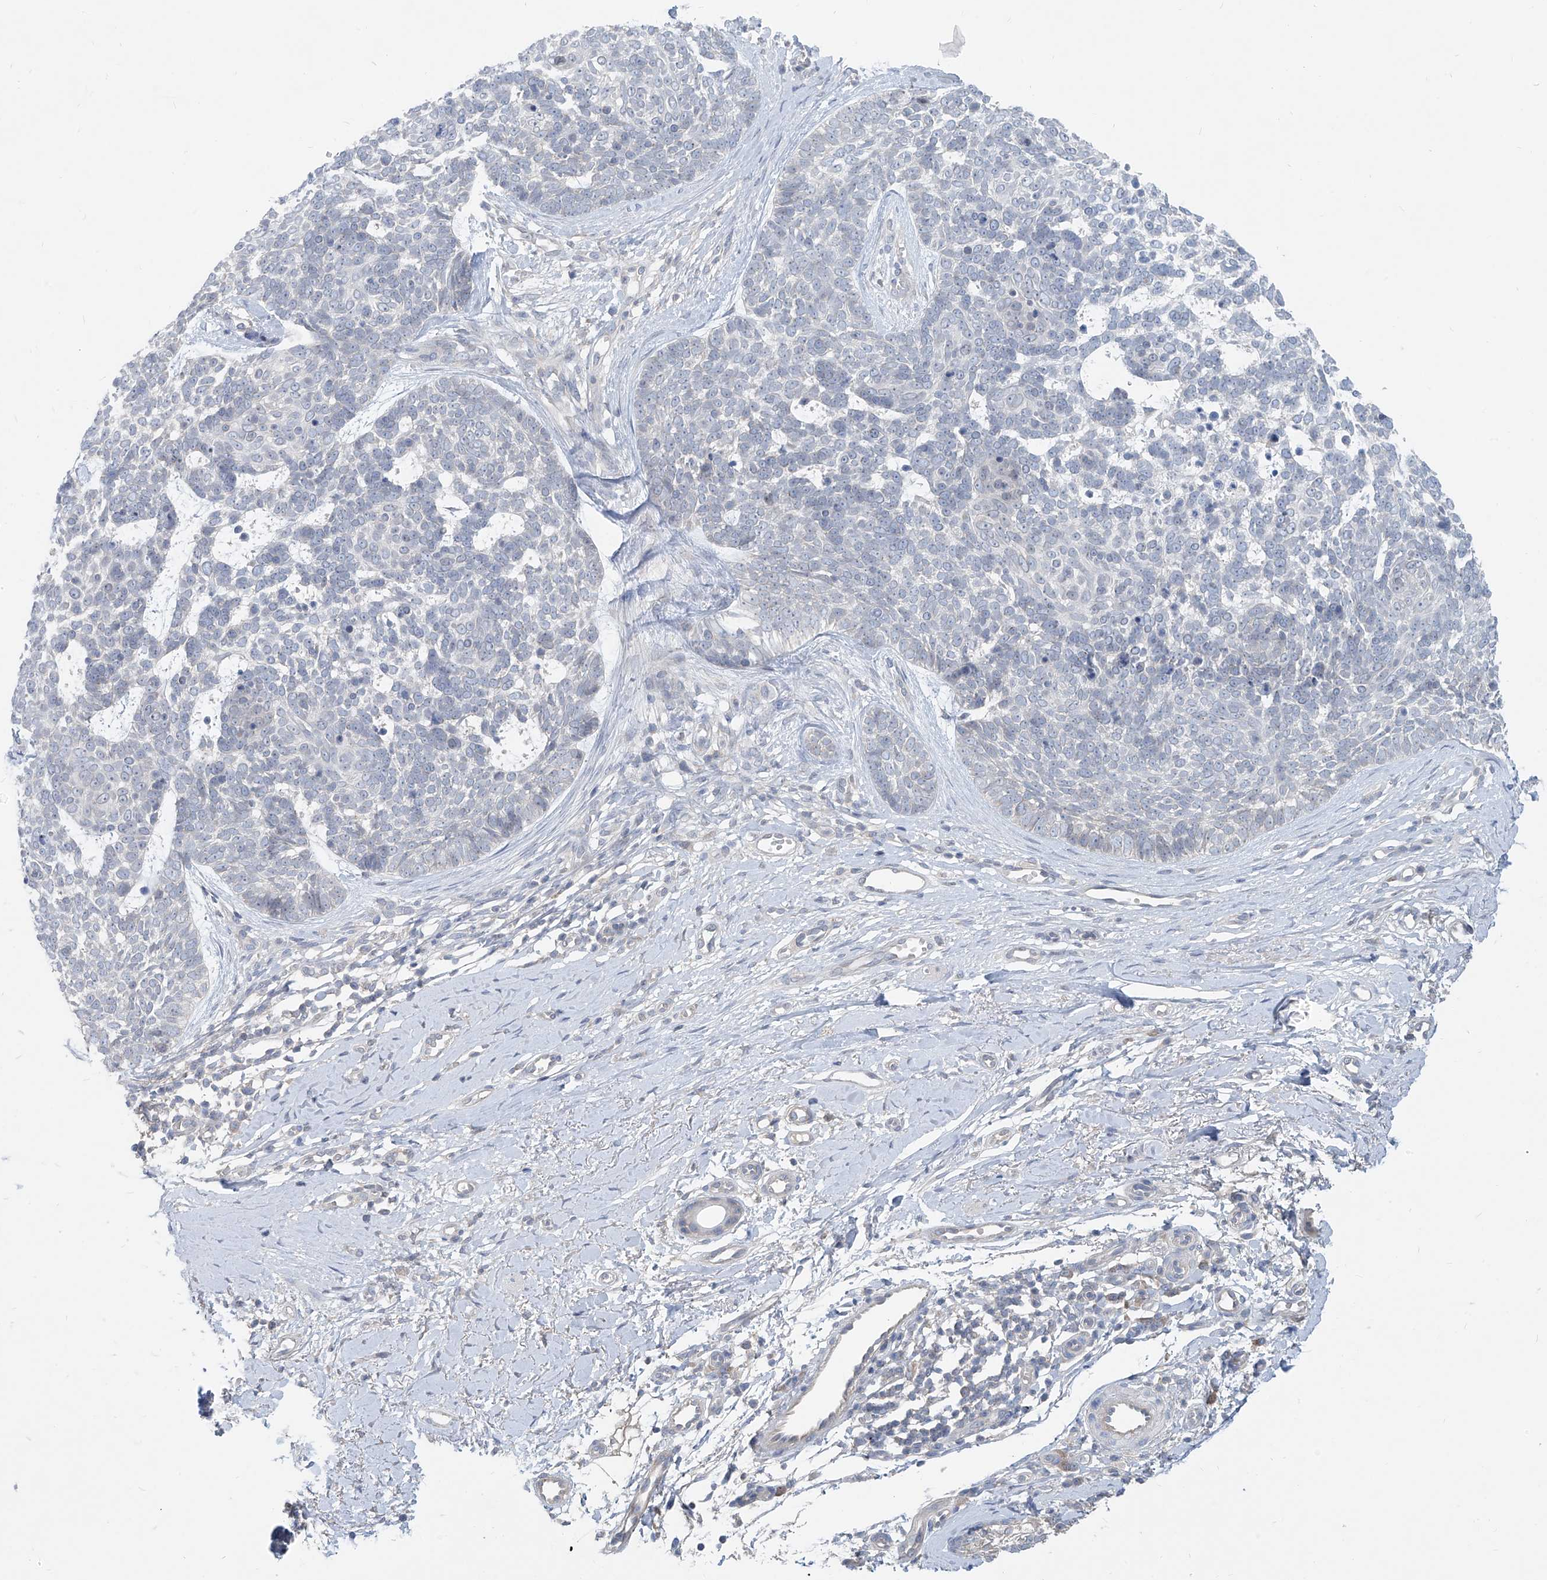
{"staining": {"intensity": "negative", "quantity": "none", "location": "none"}, "tissue": "skin cancer", "cell_type": "Tumor cells", "image_type": "cancer", "snomed": [{"axis": "morphology", "description": "Basal cell carcinoma"}, {"axis": "topography", "description": "Skin"}], "caption": "IHC image of human skin cancer stained for a protein (brown), which shows no expression in tumor cells.", "gene": "KRTAP25-1", "patient": {"sex": "female", "age": 81}}